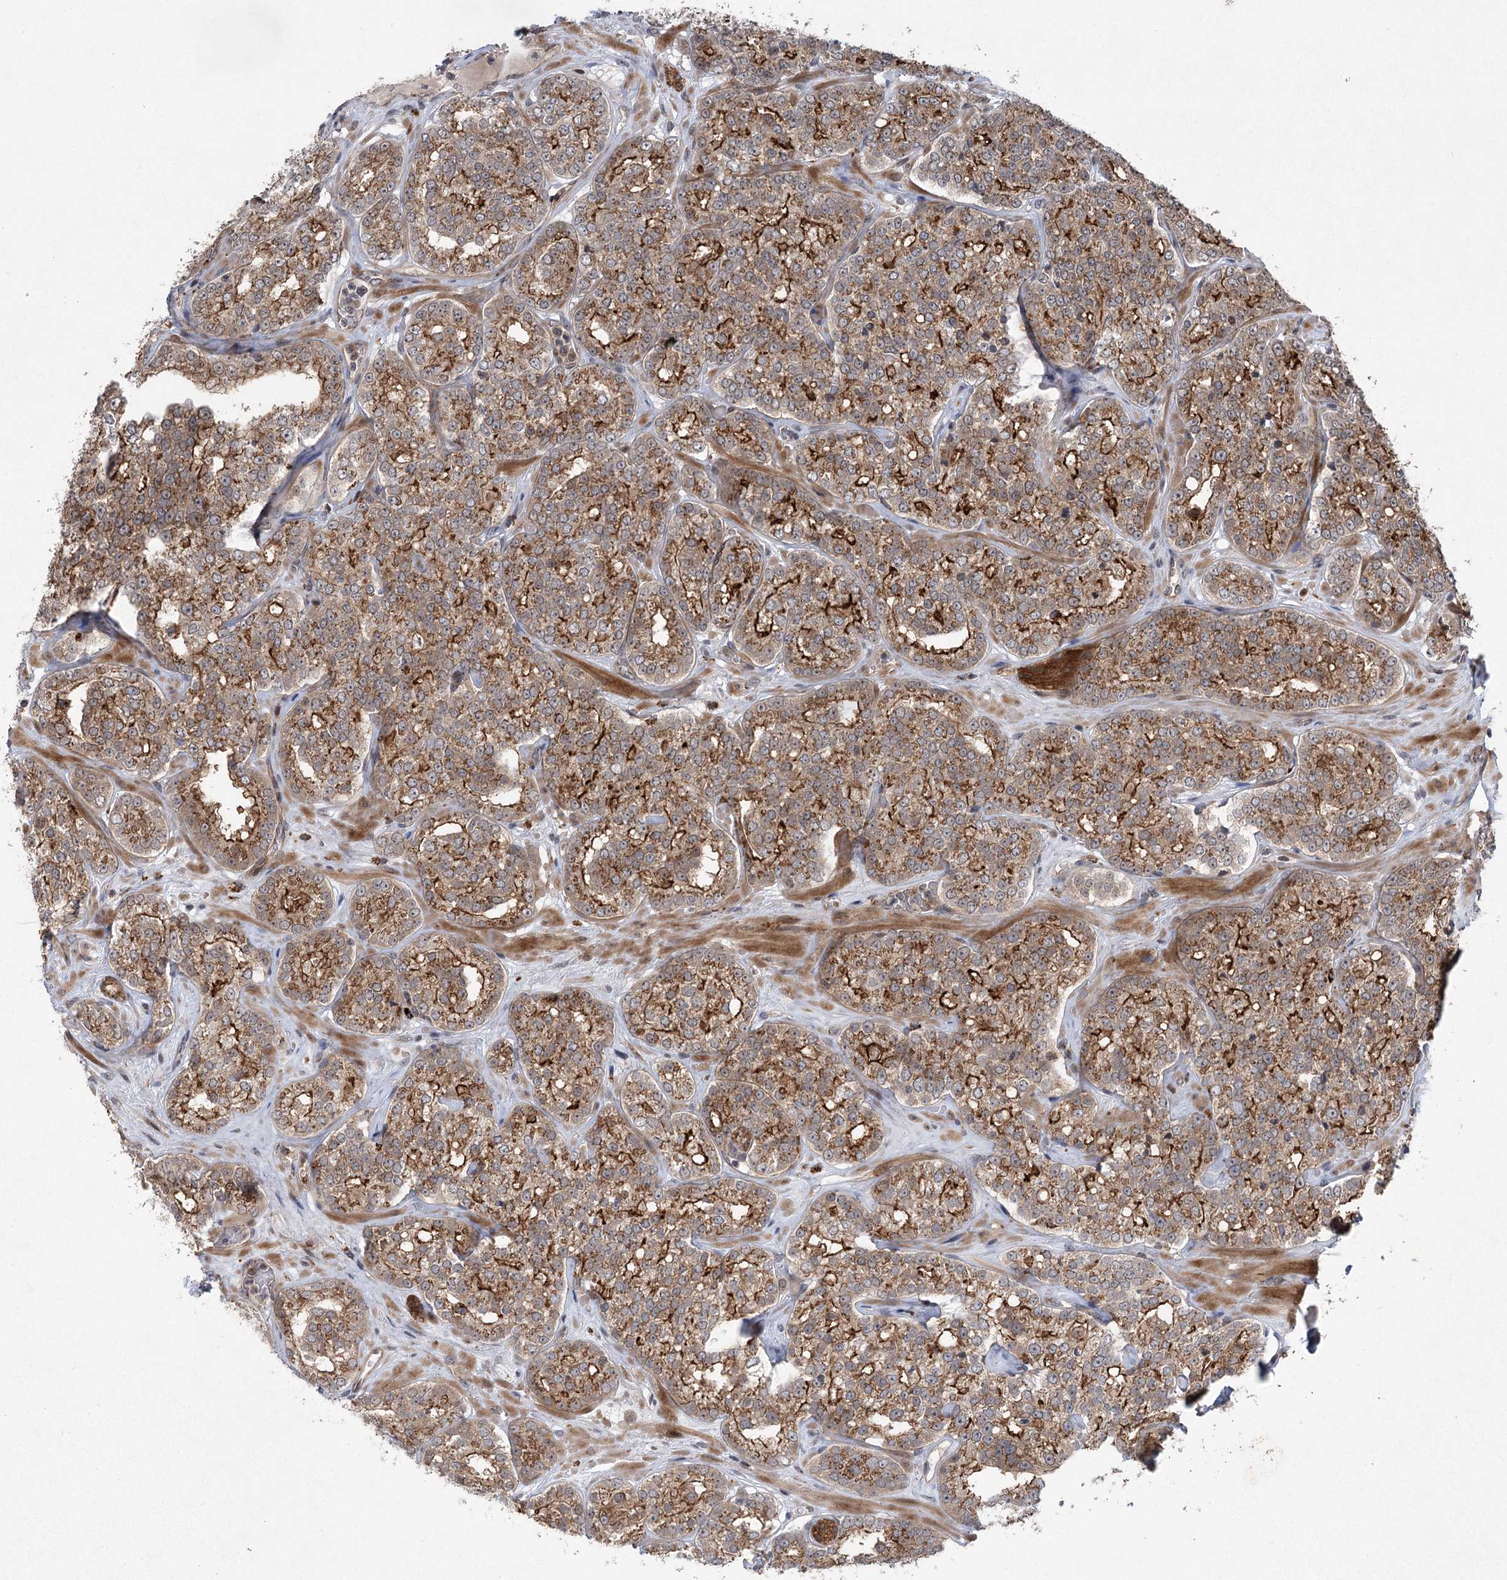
{"staining": {"intensity": "strong", "quantity": ">75%", "location": "cytoplasmic/membranous"}, "tissue": "prostate cancer", "cell_type": "Tumor cells", "image_type": "cancer", "snomed": [{"axis": "morphology", "description": "Normal tissue, NOS"}, {"axis": "morphology", "description": "Adenocarcinoma, High grade"}, {"axis": "topography", "description": "Prostate"}], "caption": "Brown immunohistochemical staining in human prostate cancer (adenocarcinoma (high-grade)) demonstrates strong cytoplasmic/membranous expression in approximately >75% of tumor cells.", "gene": "METTL24", "patient": {"sex": "male", "age": 83}}